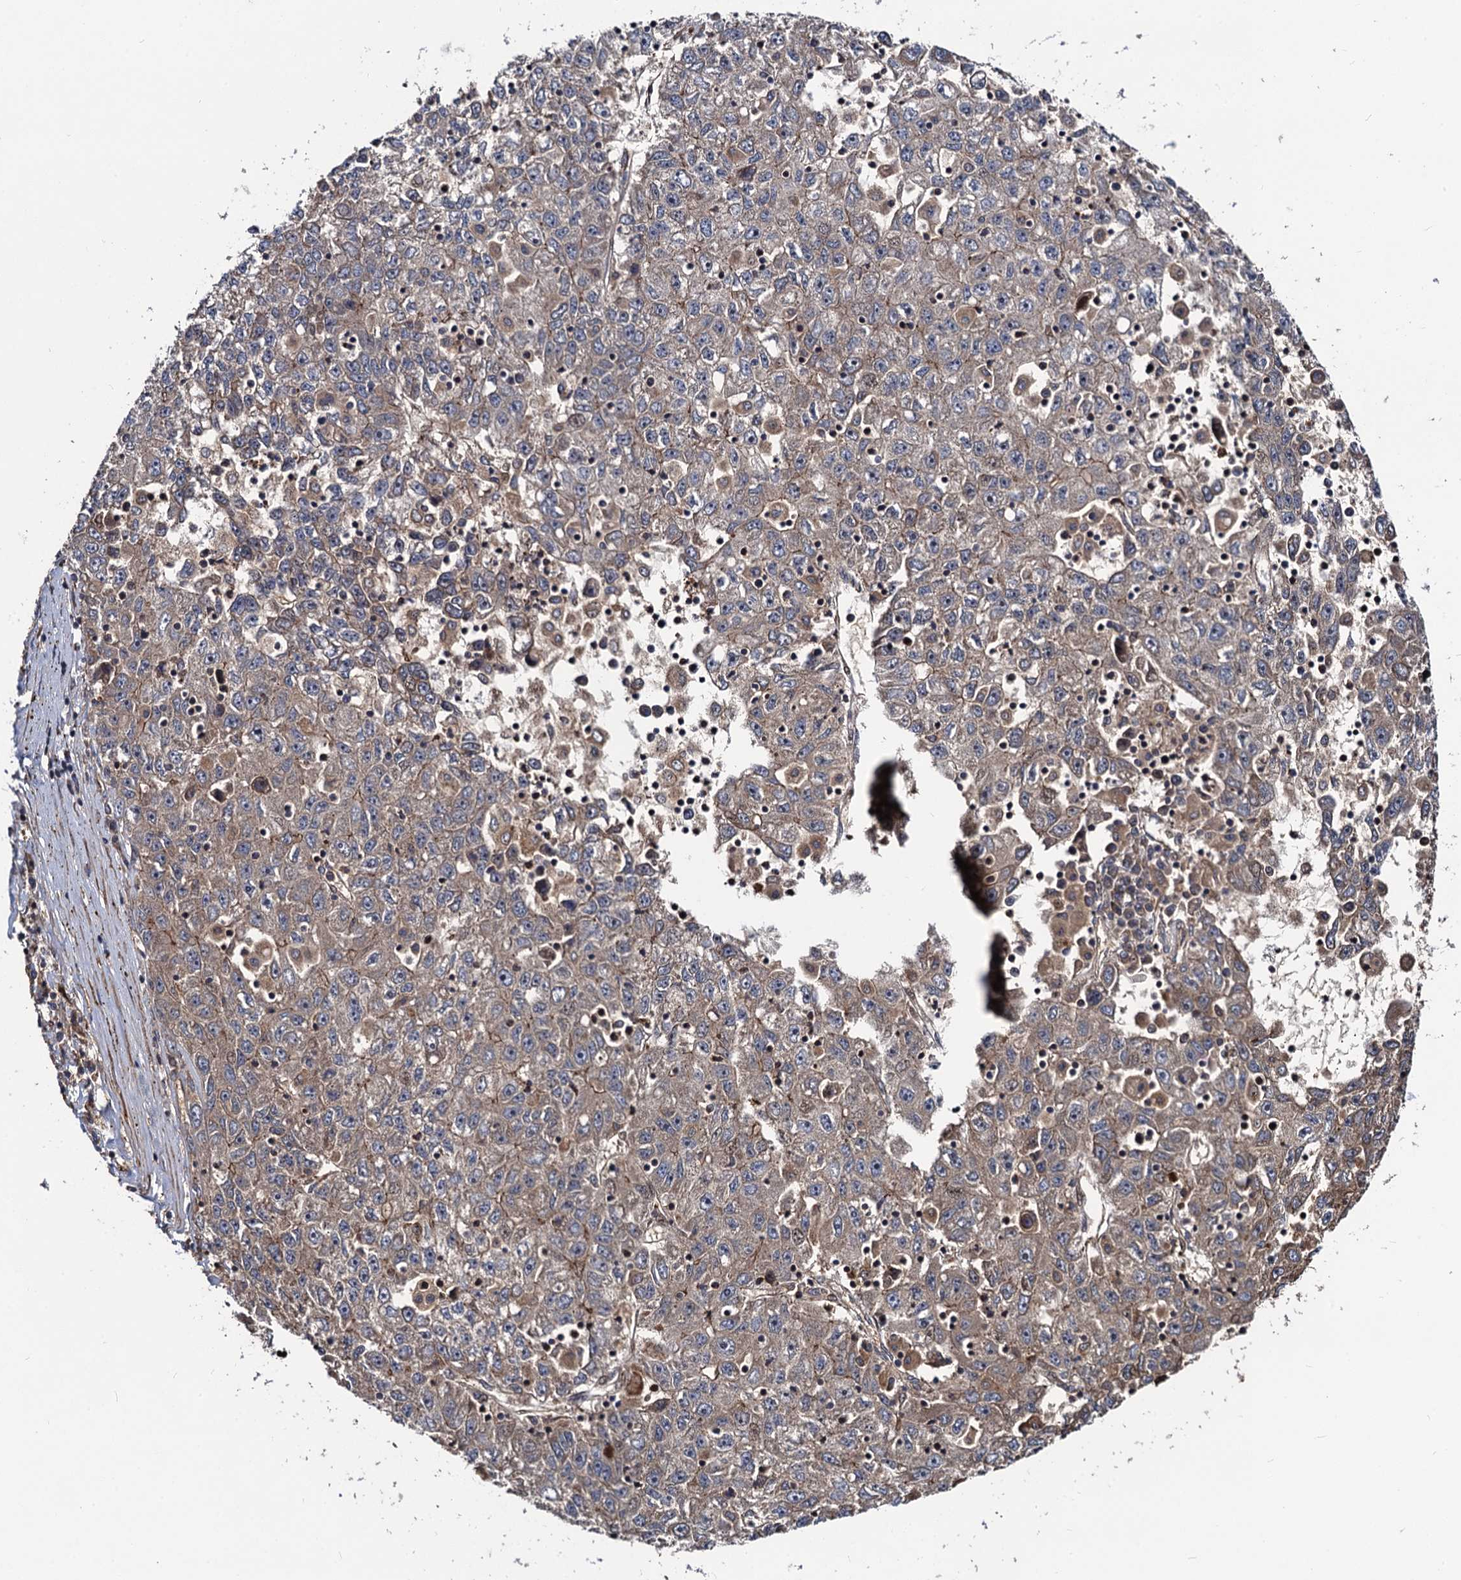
{"staining": {"intensity": "weak", "quantity": ">75%", "location": "cytoplasmic/membranous"}, "tissue": "liver cancer", "cell_type": "Tumor cells", "image_type": "cancer", "snomed": [{"axis": "morphology", "description": "Carcinoma, Hepatocellular, NOS"}, {"axis": "topography", "description": "Liver"}], "caption": "Immunohistochemical staining of liver cancer (hepatocellular carcinoma) demonstrates low levels of weak cytoplasmic/membranous positivity in about >75% of tumor cells.", "gene": "KXD1", "patient": {"sex": "male", "age": 49}}